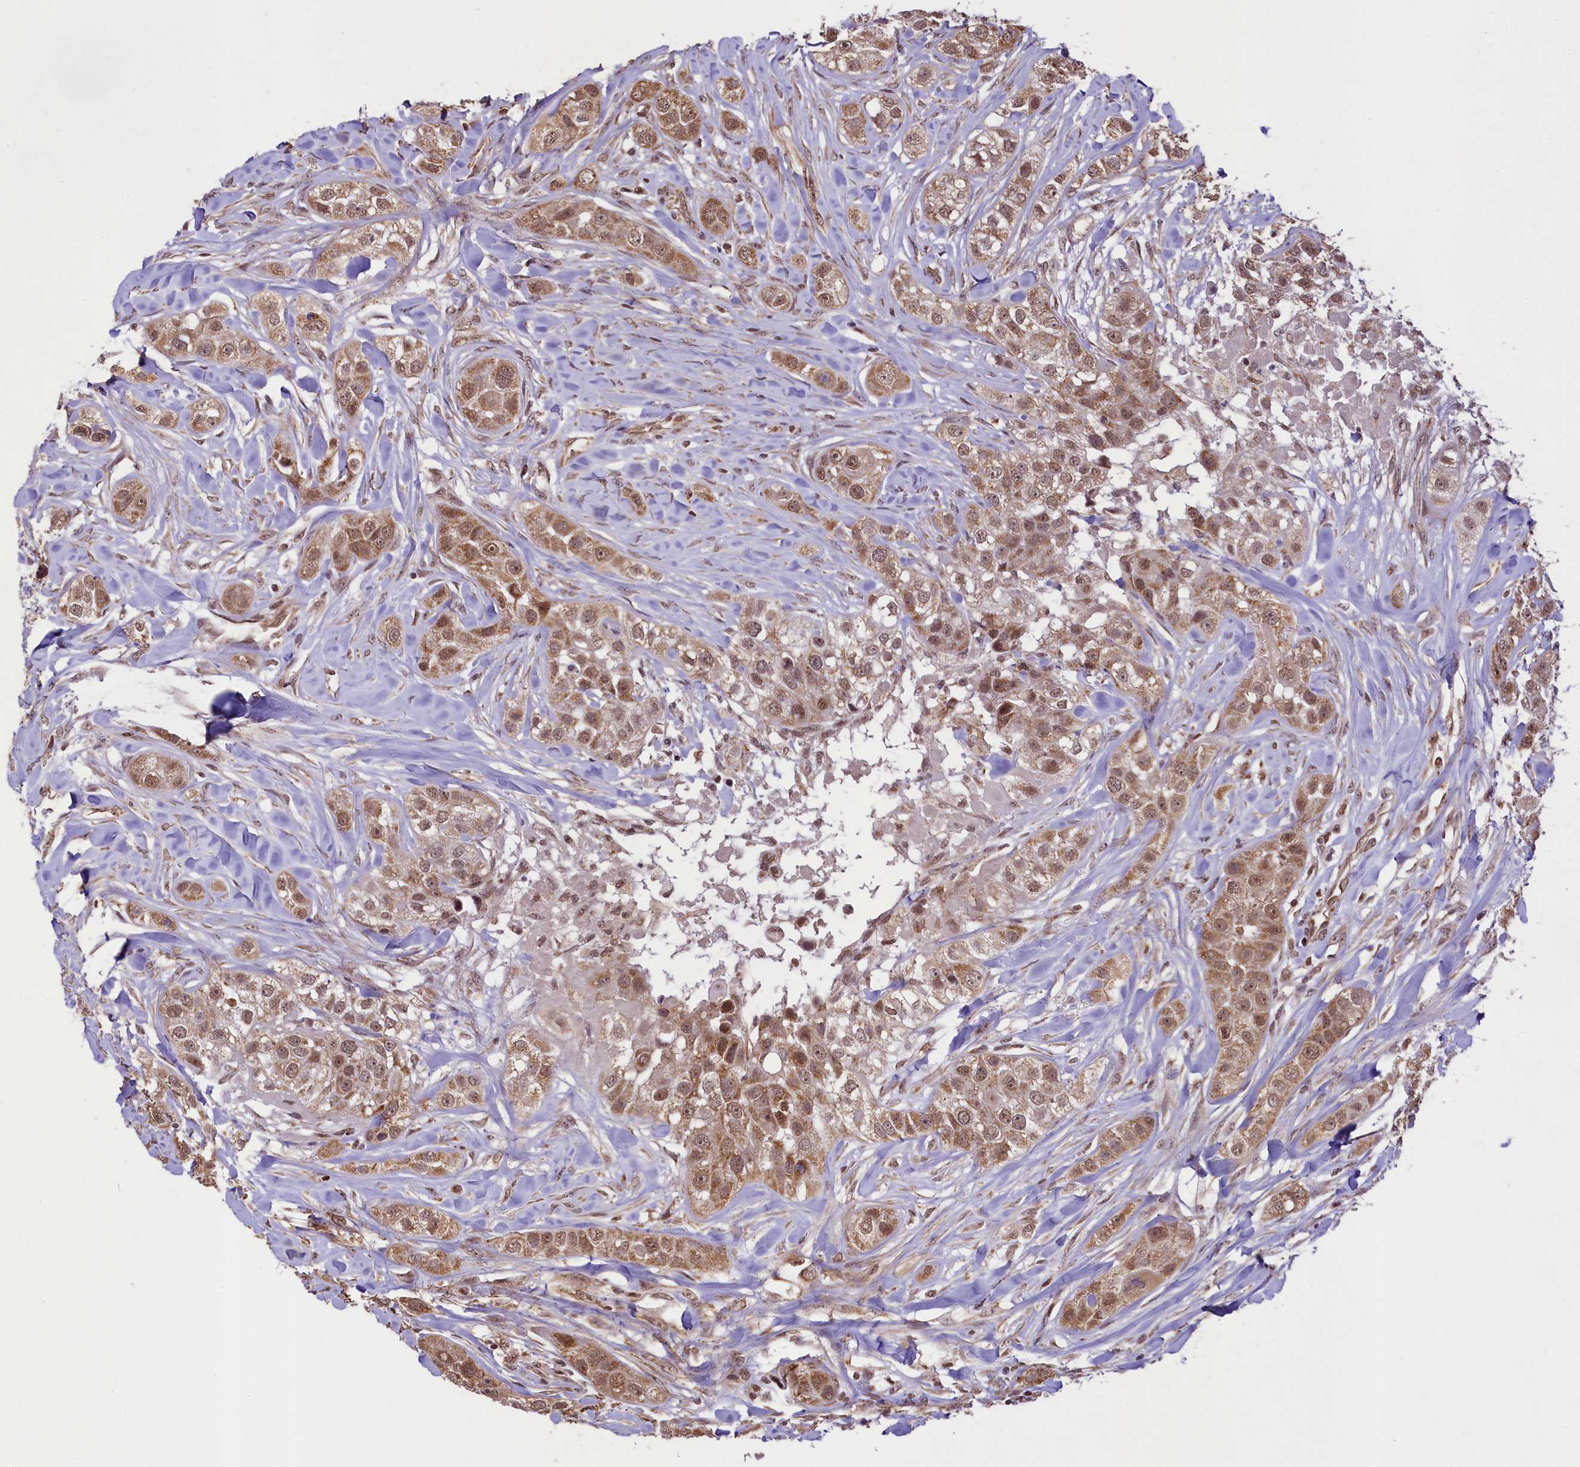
{"staining": {"intensity": "moderate", "quantity": ">75%", "location": "cytoplasmic/membranous,nuclear"}, "tissue": "head and neck cancer", "cell_type": "Tumor cells", "image_type": "cancer", "snomed": [{"axis": "morphology", "description": "Normal tissue, NOS"}, {"axis": "morphology", "description": "Squamous cell carcinoma, NOS"}, {"axis": "topography", "description": "Skeletal muscle"}, {"axis": "topography", "description": "Head-Neck"}], "caption": "A histopathology image of human head and neck cancer (squamous cell carcinoma) stained for a protein demonstrates moderate cytoplasmic/membranous and nuclear brown staining in tumor cells.", "gene": "PAF1", "patient": {"sex": "male", "age": 51}}